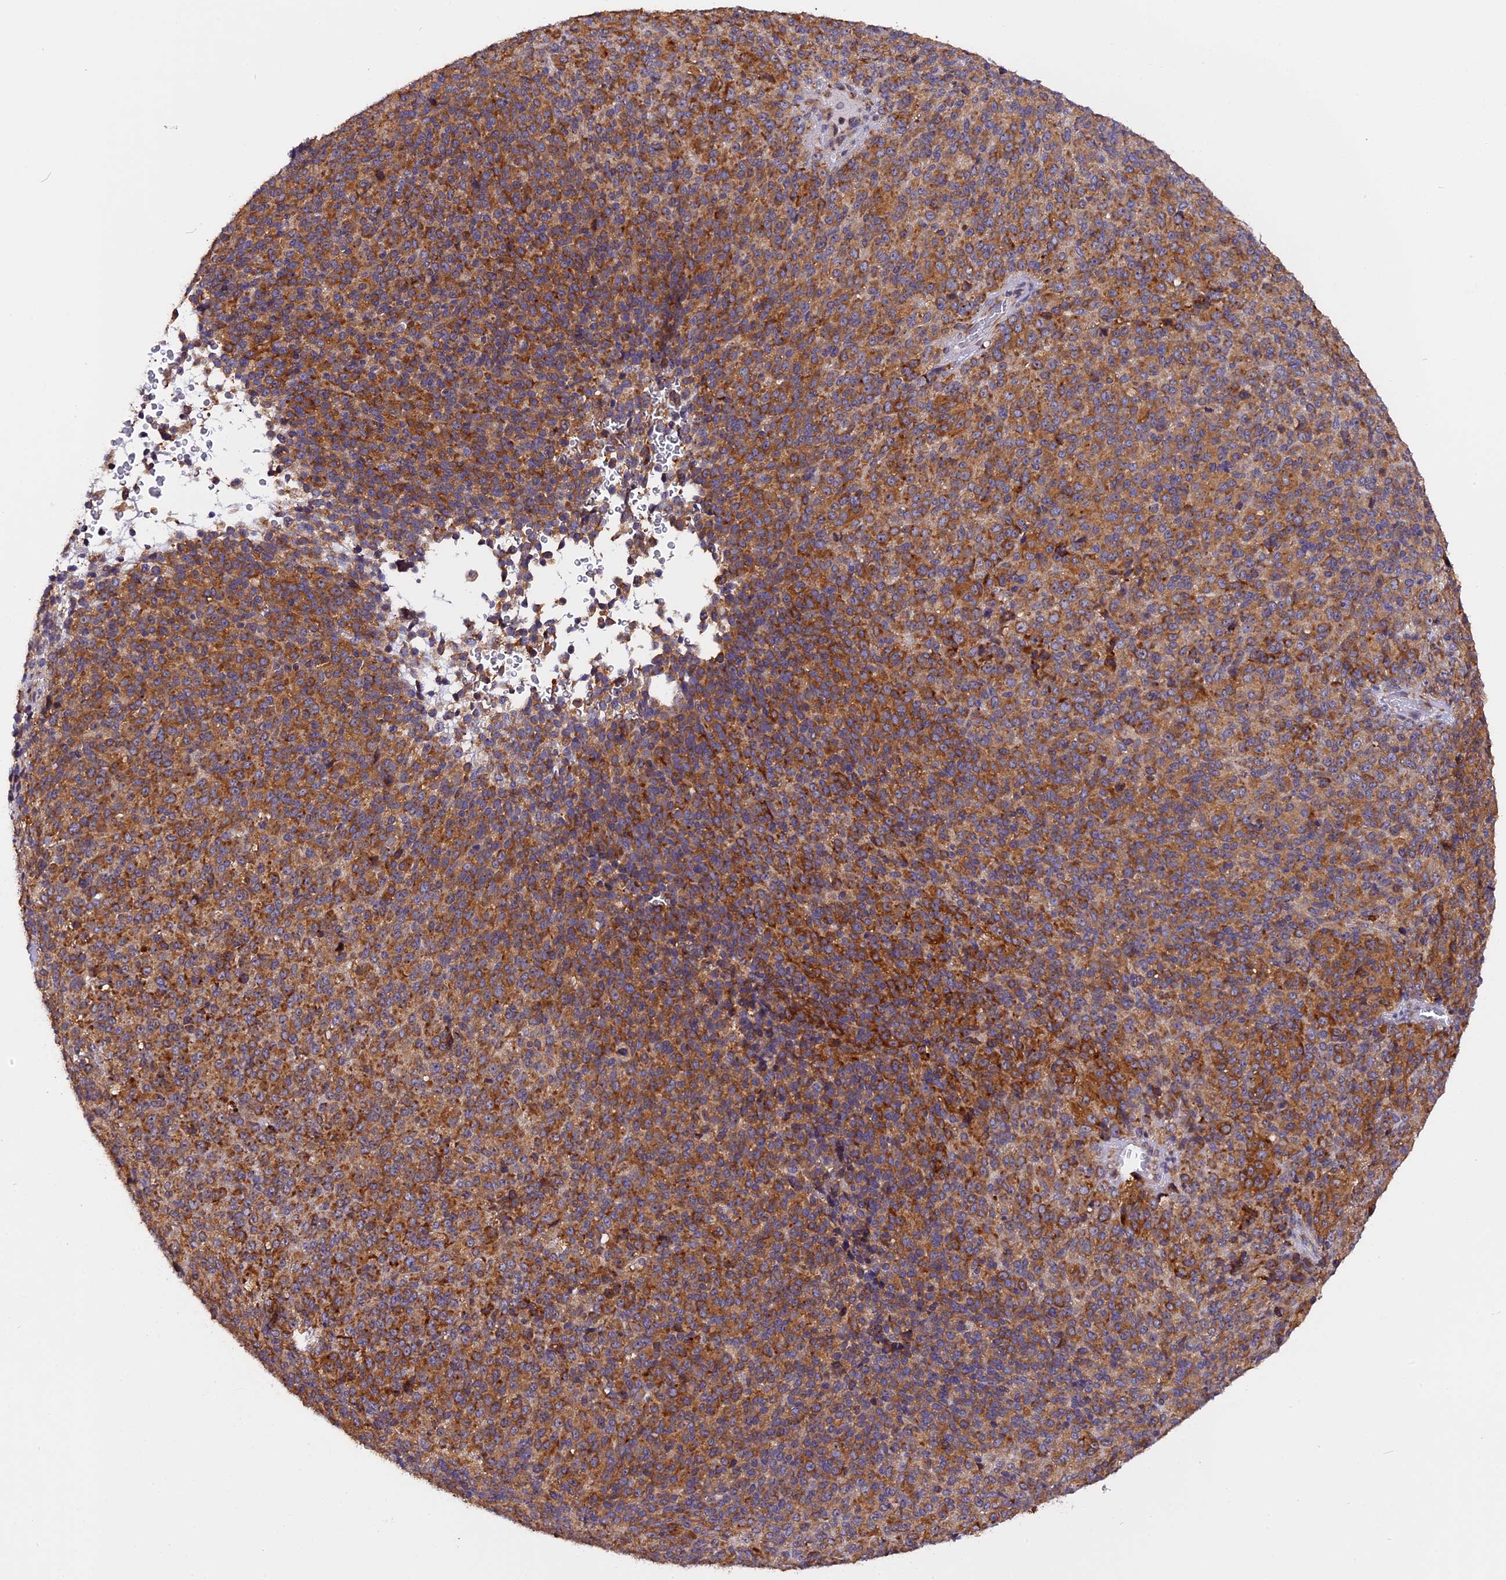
{"staining": {"intensity": "strong", "quantity": ">75%", "location": "cytoplasmic/membranous"}, "tissue": "melanoma", "cell_type": "Tumor cells", "image_type": "cancer", "snomed": [{"axis": "morphology", "description": "Malignant melanoma, Metastatic site"}, {"axis": "topography", "description": "Brain"}], "caption": "Melanoma was stained to show a protein in brown. There is high levels of strong cytoplasmic/membranous expression in approximately >75% of tumor cells. The staining is performed using DAB (3,3'-diaminobenzidine) brown chromogen to label protein expression. The nuclei are counter-stained blue using hematoxylin.", "gene": "GNPTAB", "patient": {"sex": "female", "age": 56}}